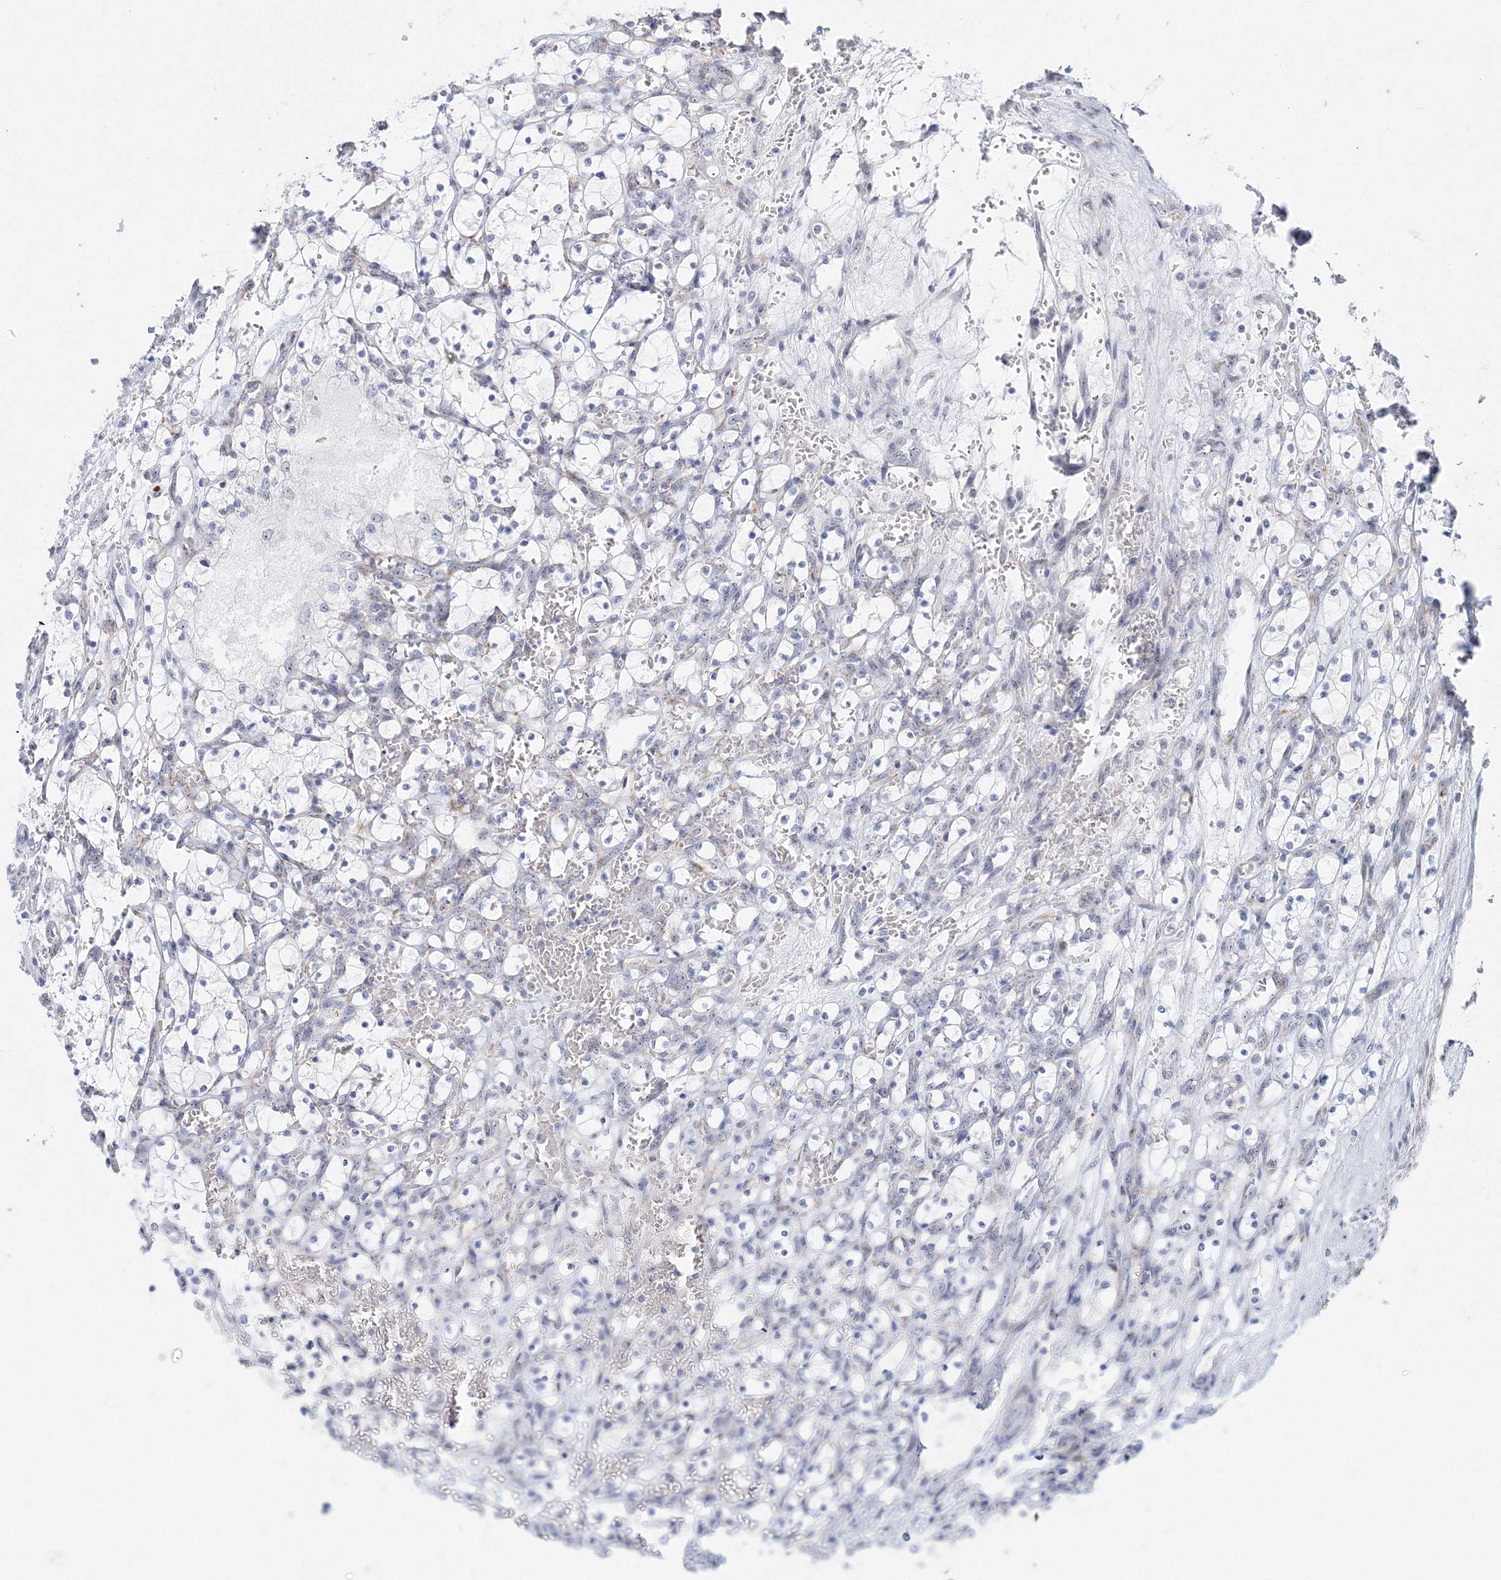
{"staining": {"intensity": "negative", "quantity": "none", "location": "none"}, "tissue": "renal cancer", "cell_type": "Tumor cells", "image_type": "cancer", "snomed": [{"axis": "morphology", "description": "Adenocarcinoma, NOS"}, {"axis": "topography", "description": "Kidney"}], "caption": "Histopathology image shows no protein staining in tumor cells of renal cancer (adenocarcinoma) tissue.", "gene": "SIRT7", "patient": {"sex": "female", "age": 69}}